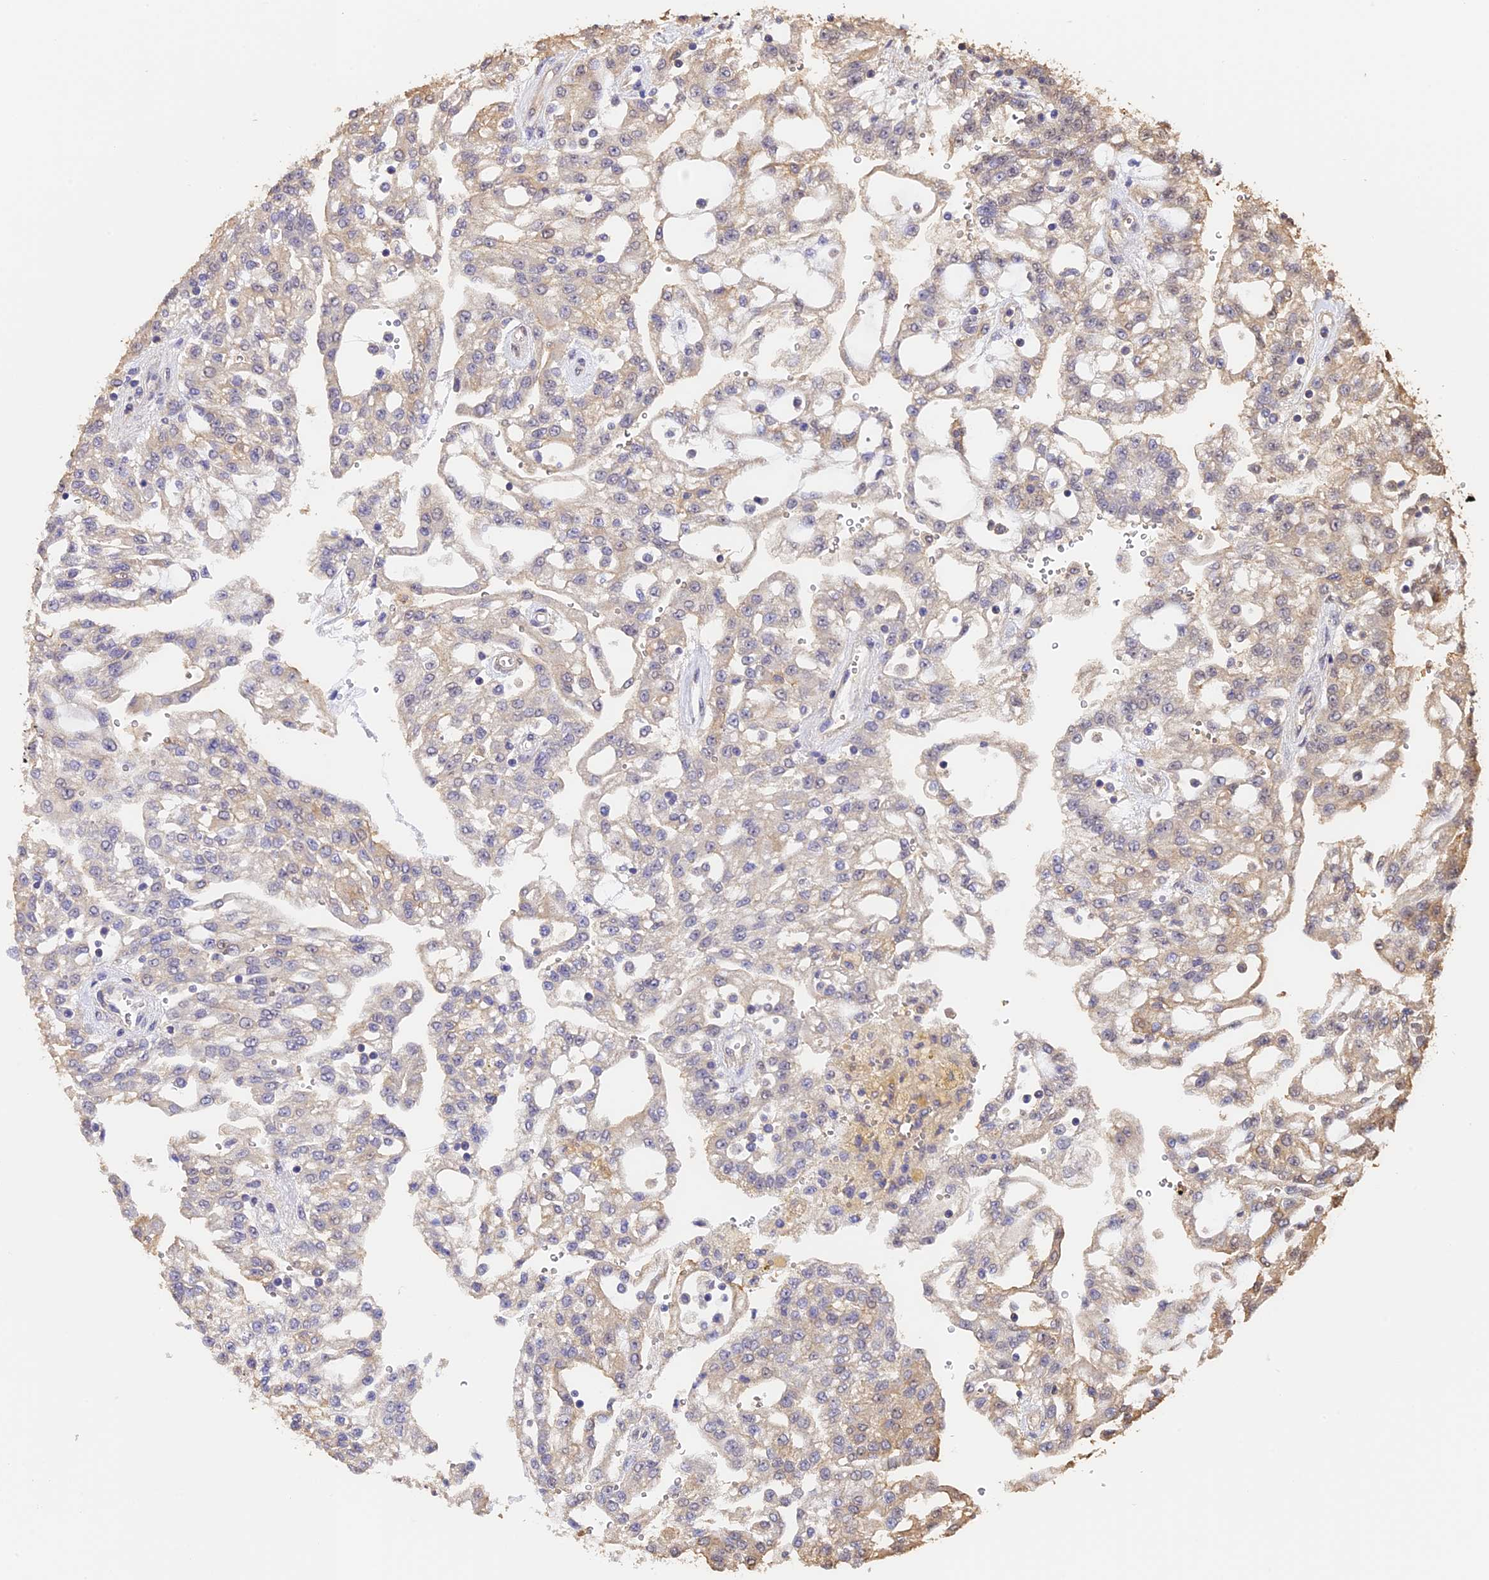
{"staining": {"intensity": "weak", "quantity": "<25%", "location": "cytoplasmic/membranous"}, "tissue": "renal cancer", "cell_type": "Tumor cells", "image_type": "cancer", "snomed": [{"axis": "morphology", "description": "Adenocarcinoma, NOS"}, {"axis": "topography", "description": "Kidney"}], "caption": "The photomicrograph shows no significant staining in tumor cells of renal adenocarcinoma.", "gene": "SLC11A1", "patient": {"sex": "male", "age": 63}}